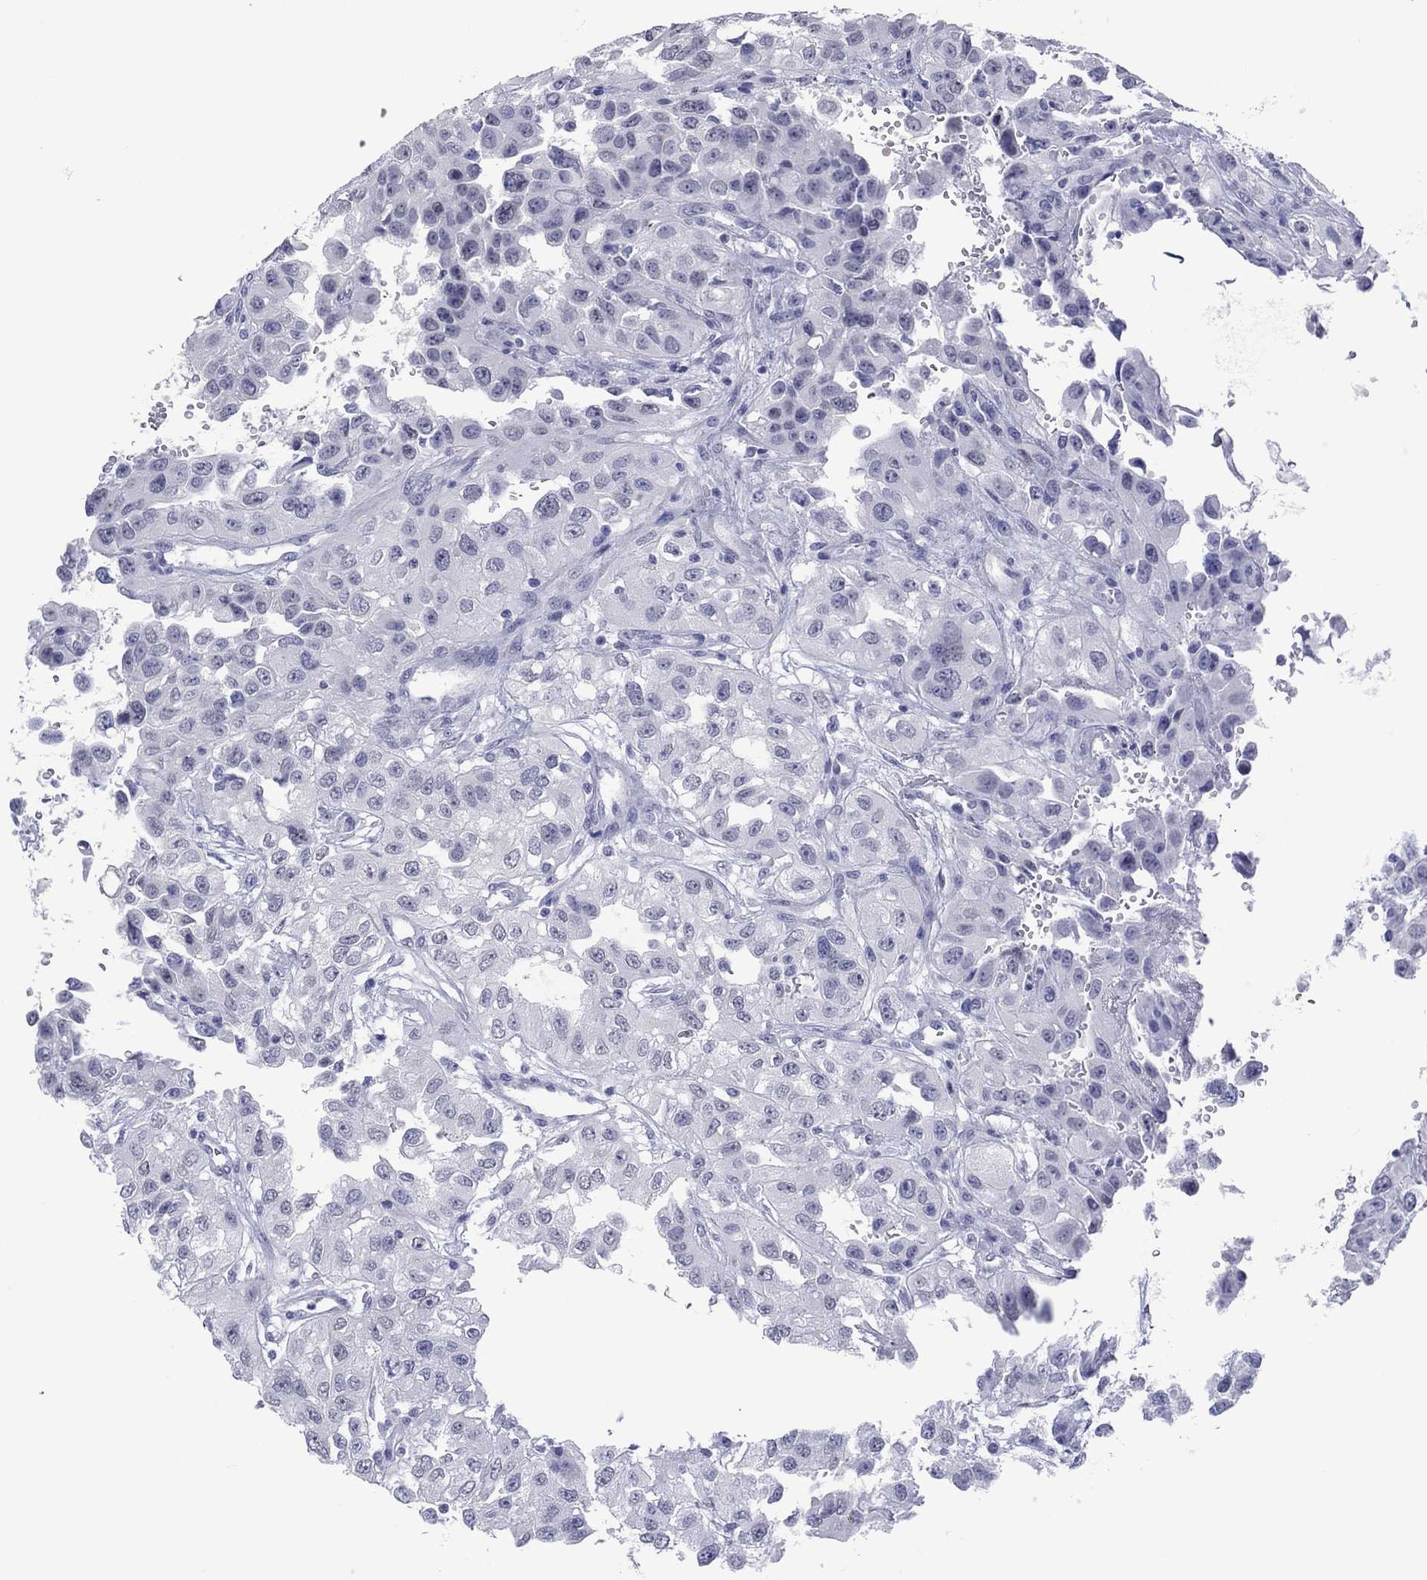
{"staining": {"intensity": "negative", "quantity": "none", "location": "none"}, "tissue": "renal cancer", "cell_type": "Tumor cells", "image_type": "cancer", "snomed": [{"axis": "morphology", "description": "Adenocarcinoma, NOS"}, {"axis": "topography", "description": "Kidney"}], "caption": "This image is of renal cancer (adenocarcinoma) stained with immunohistochemistry to label a protein in brown with the nuclei are counter-stained blue. There is no positivity in tumor cells.", "gene": "UTF1", "patient": {"sex": "male", "age": 64}}